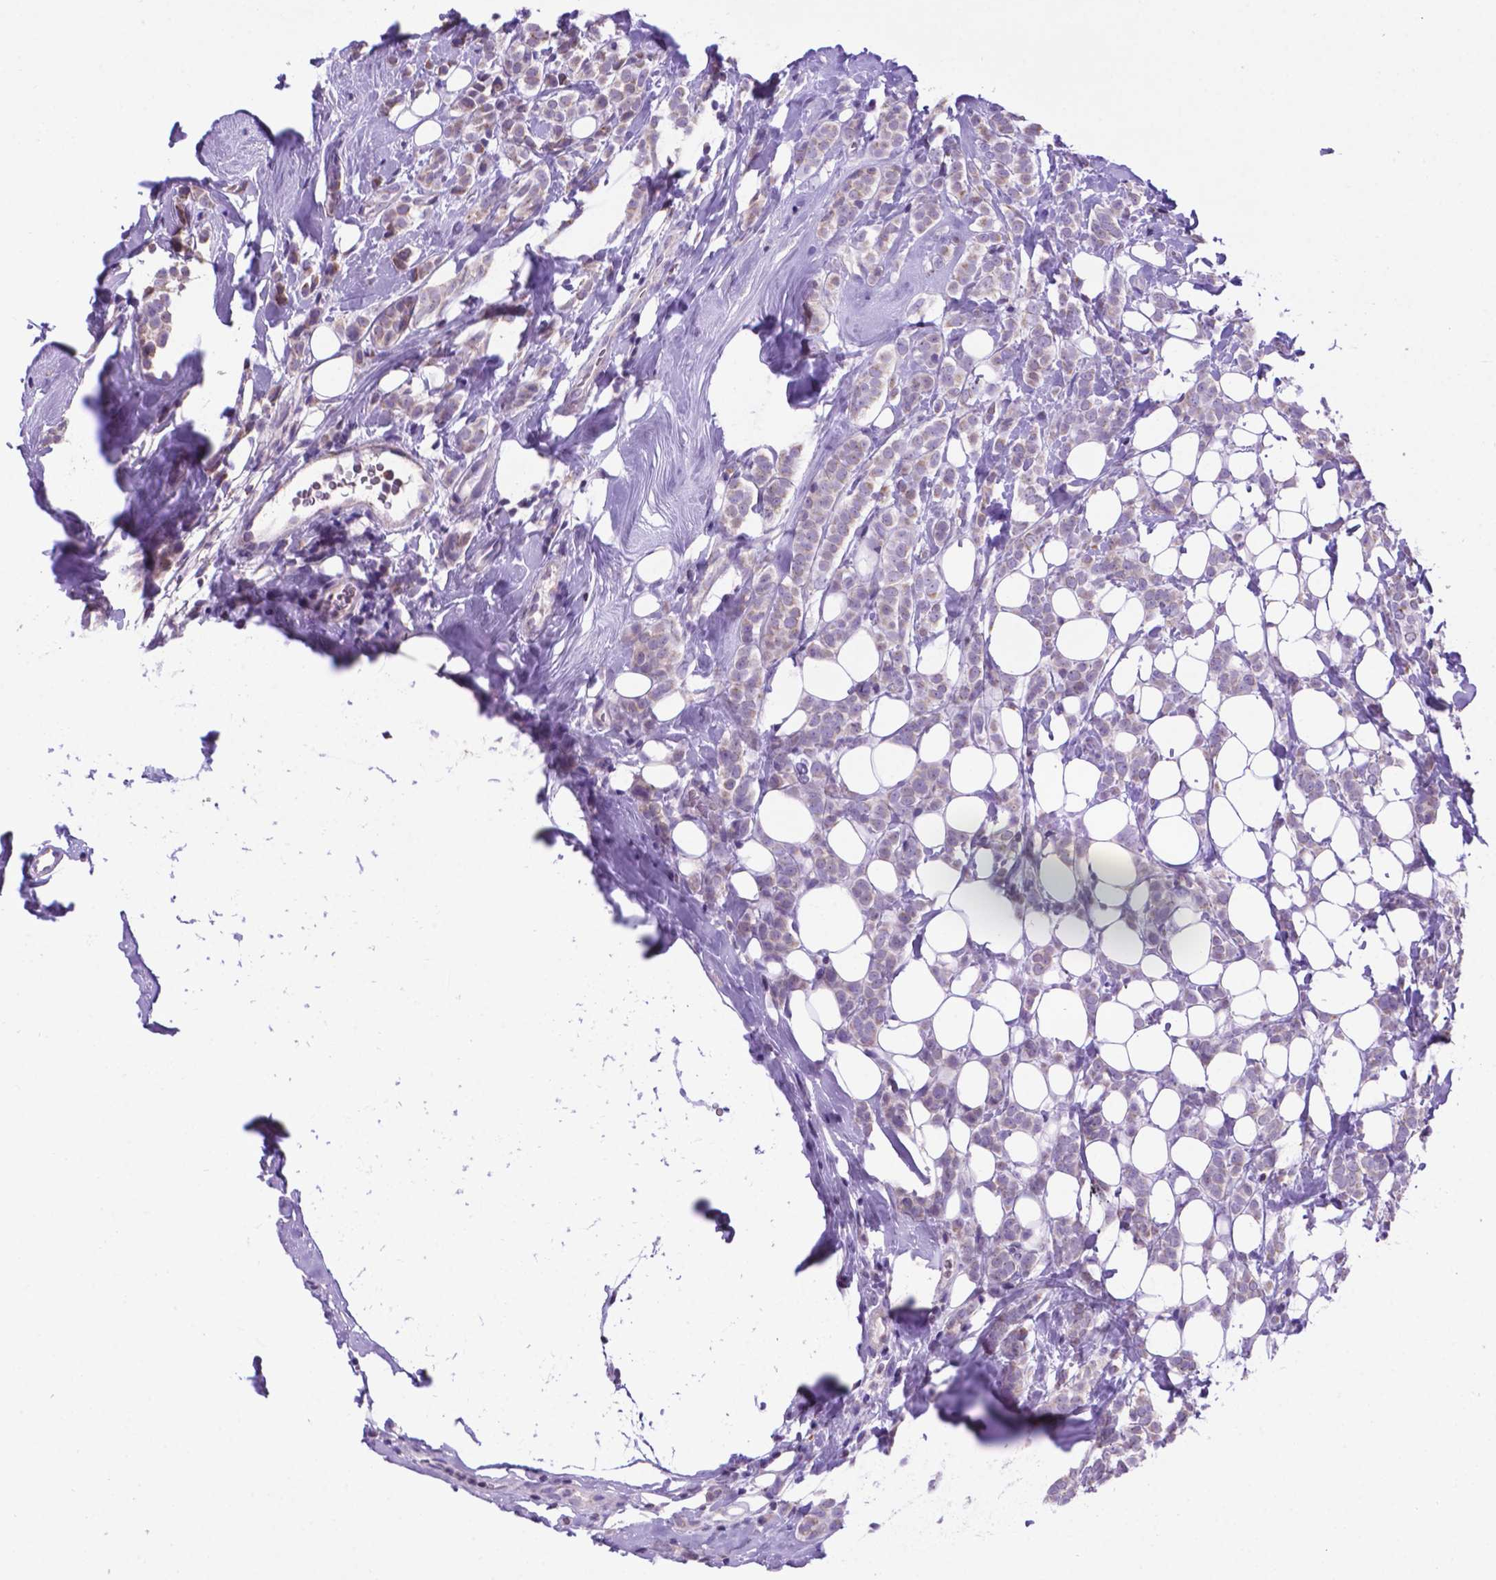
{"staining": {"intensity": "weak", "quantity": "25%-75%", "location": "cytoplasmic/membranous"}, "tissue": "breast cancer", "cell_type": "Tumor cells", "image_type": "cancer", "snomed": [{"axis": "morphology", "description": "Lobular carcinoma"}, {"axis": "topography", "description": "Breast"}], "caption": "Tumor cells show weak cytoplasmic/membranous expression in about 25%-75% of cells in breast cancer (lobular carcinoma).", "gene": "POU3F3", "patient": {"sex": "female", "age": 49}}